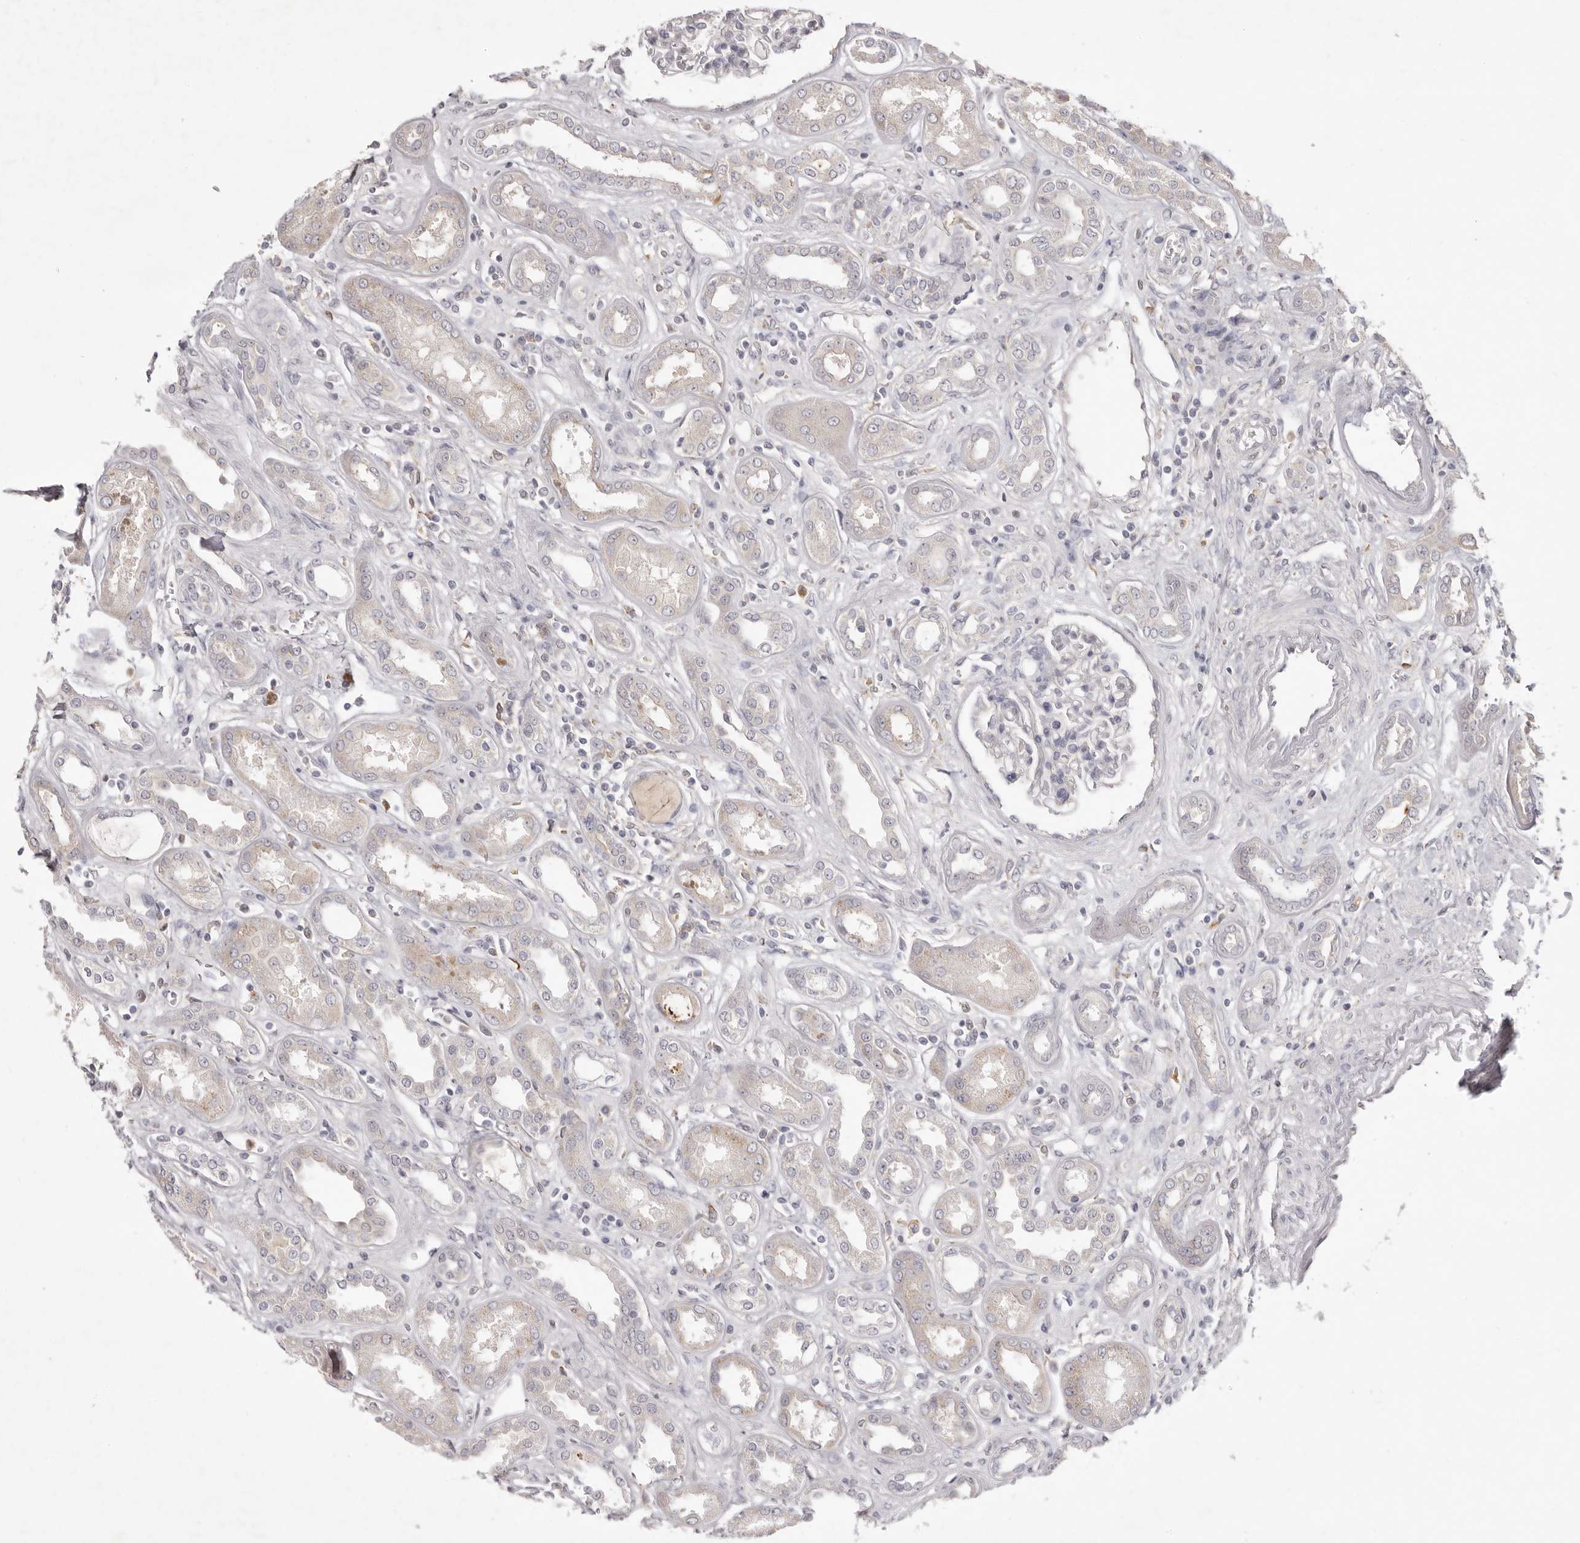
{"staining": {"intensity": "negative", "quantity": "none", "location": "none"}, "tissue": "kidney", "cell_type": "Cells in glomeruli", "image_type": "normal", "snomed": [{"axis": "morphology", "description": "Normal tissue, NOS"}, {"axis": "topography", "description": "Kidney"}], "caption": "Cells in glomeruli are negative for protein expression in benign human kidney. (Stains: DAB immunohistochemistry with hematoxylin counter stain, Microscopy: brightfield microscopy at high magnification).", "gene": "GPR84", "patient": {"sex": "male", "age": 59}}